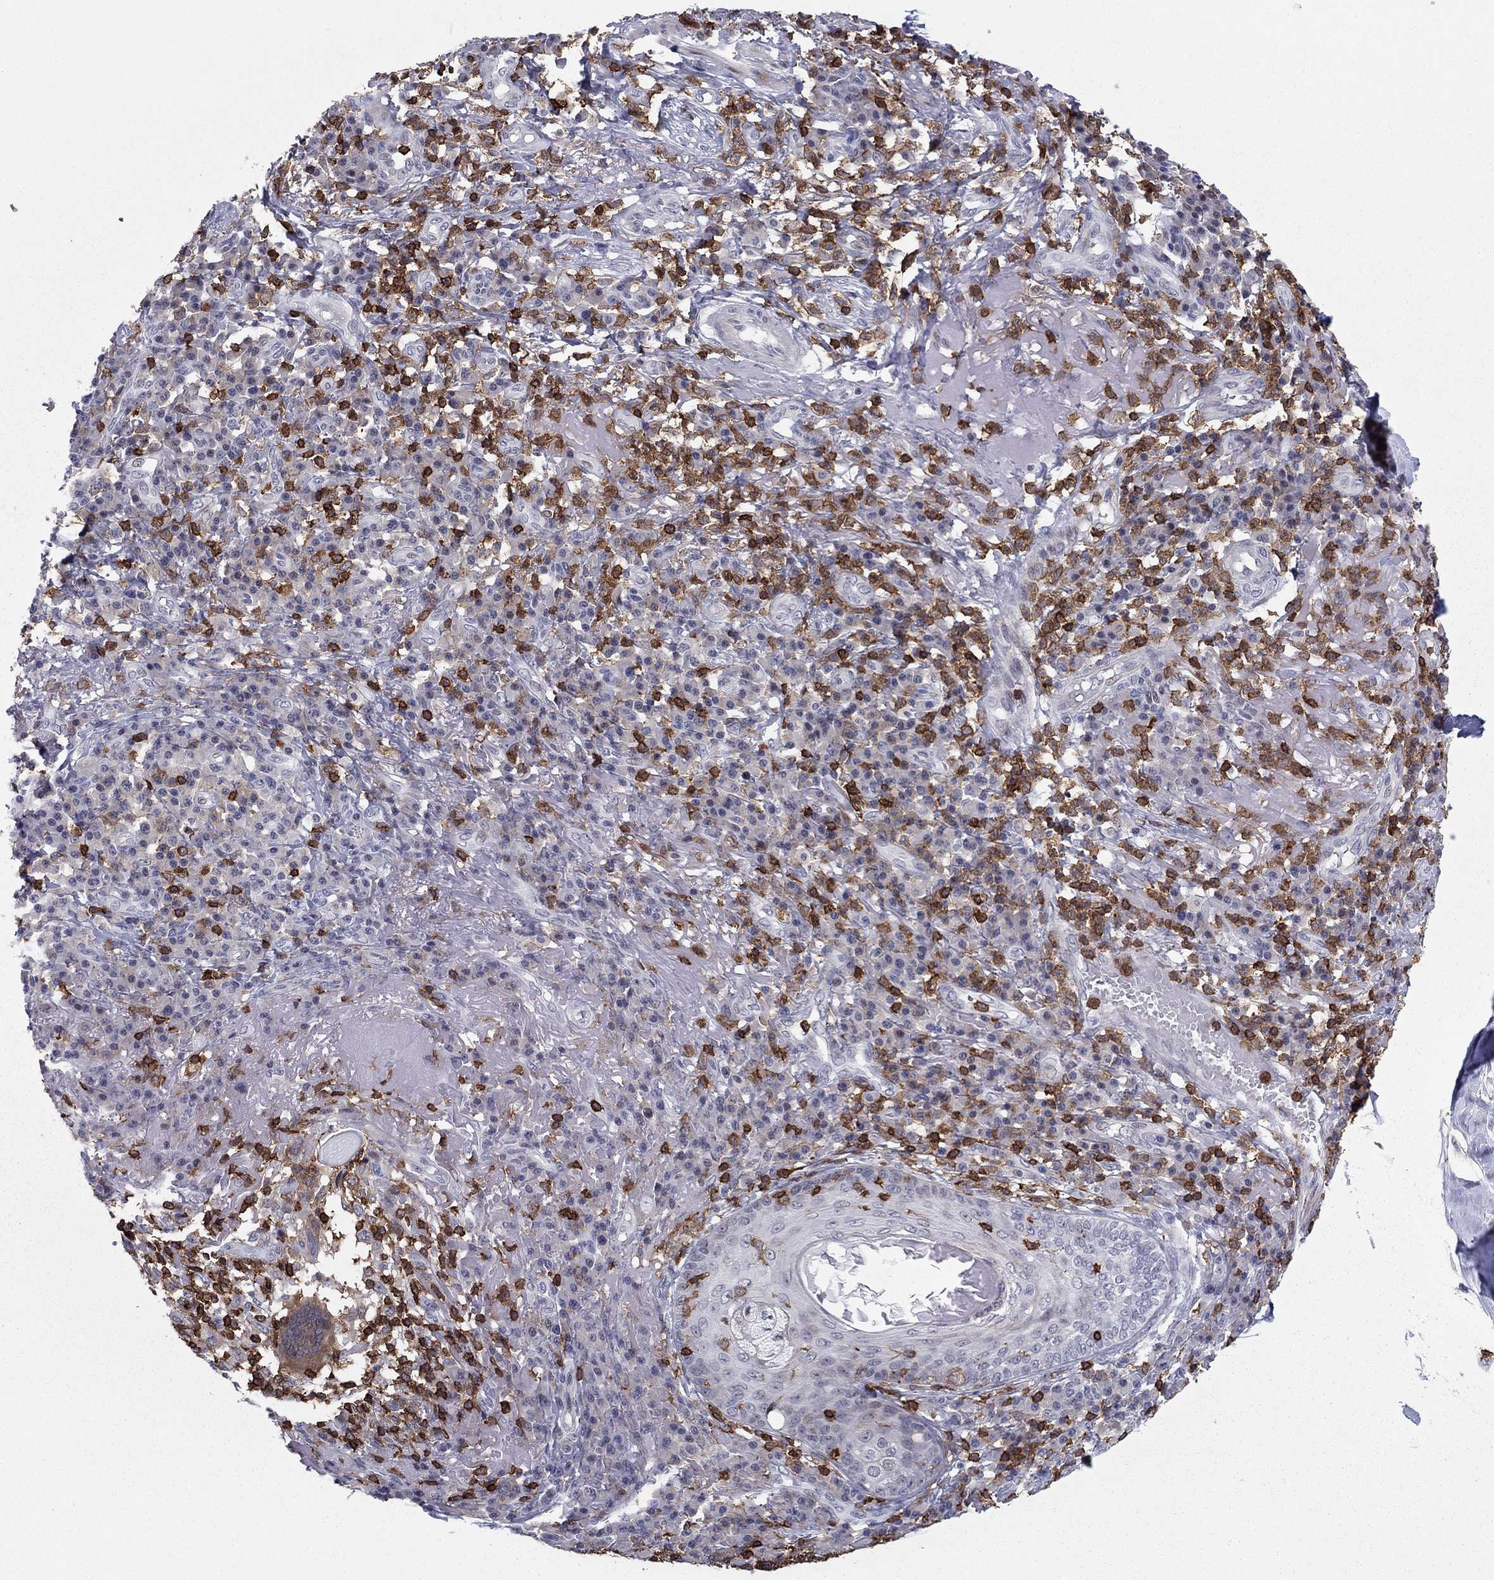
{"staining": {"intensity": "negative", "quantity": "none", "location": "none"}, "tissue": "skin cancer", "cell_type": "Tumor cells", "image_type": "cancer", "snomed": [{"axis": "morphology", "description": "Squamous cell carcinoma, NOS"}, {"axis": "topography", "description": "Skin"}], "caption": "This is a histopathology image of IHC staining of skin squamous cell carcinoma, which shows no staining in tumor cells. Brightfield microscopy of immunohistochemistry (IHC) stained with DAB (3,3'-diaminobenzidine) (brown) and hematoxylin (blue), captured at high magnification.", "gene": "ARHGAP27", "patient": {"sex": "male", "age": 92}}